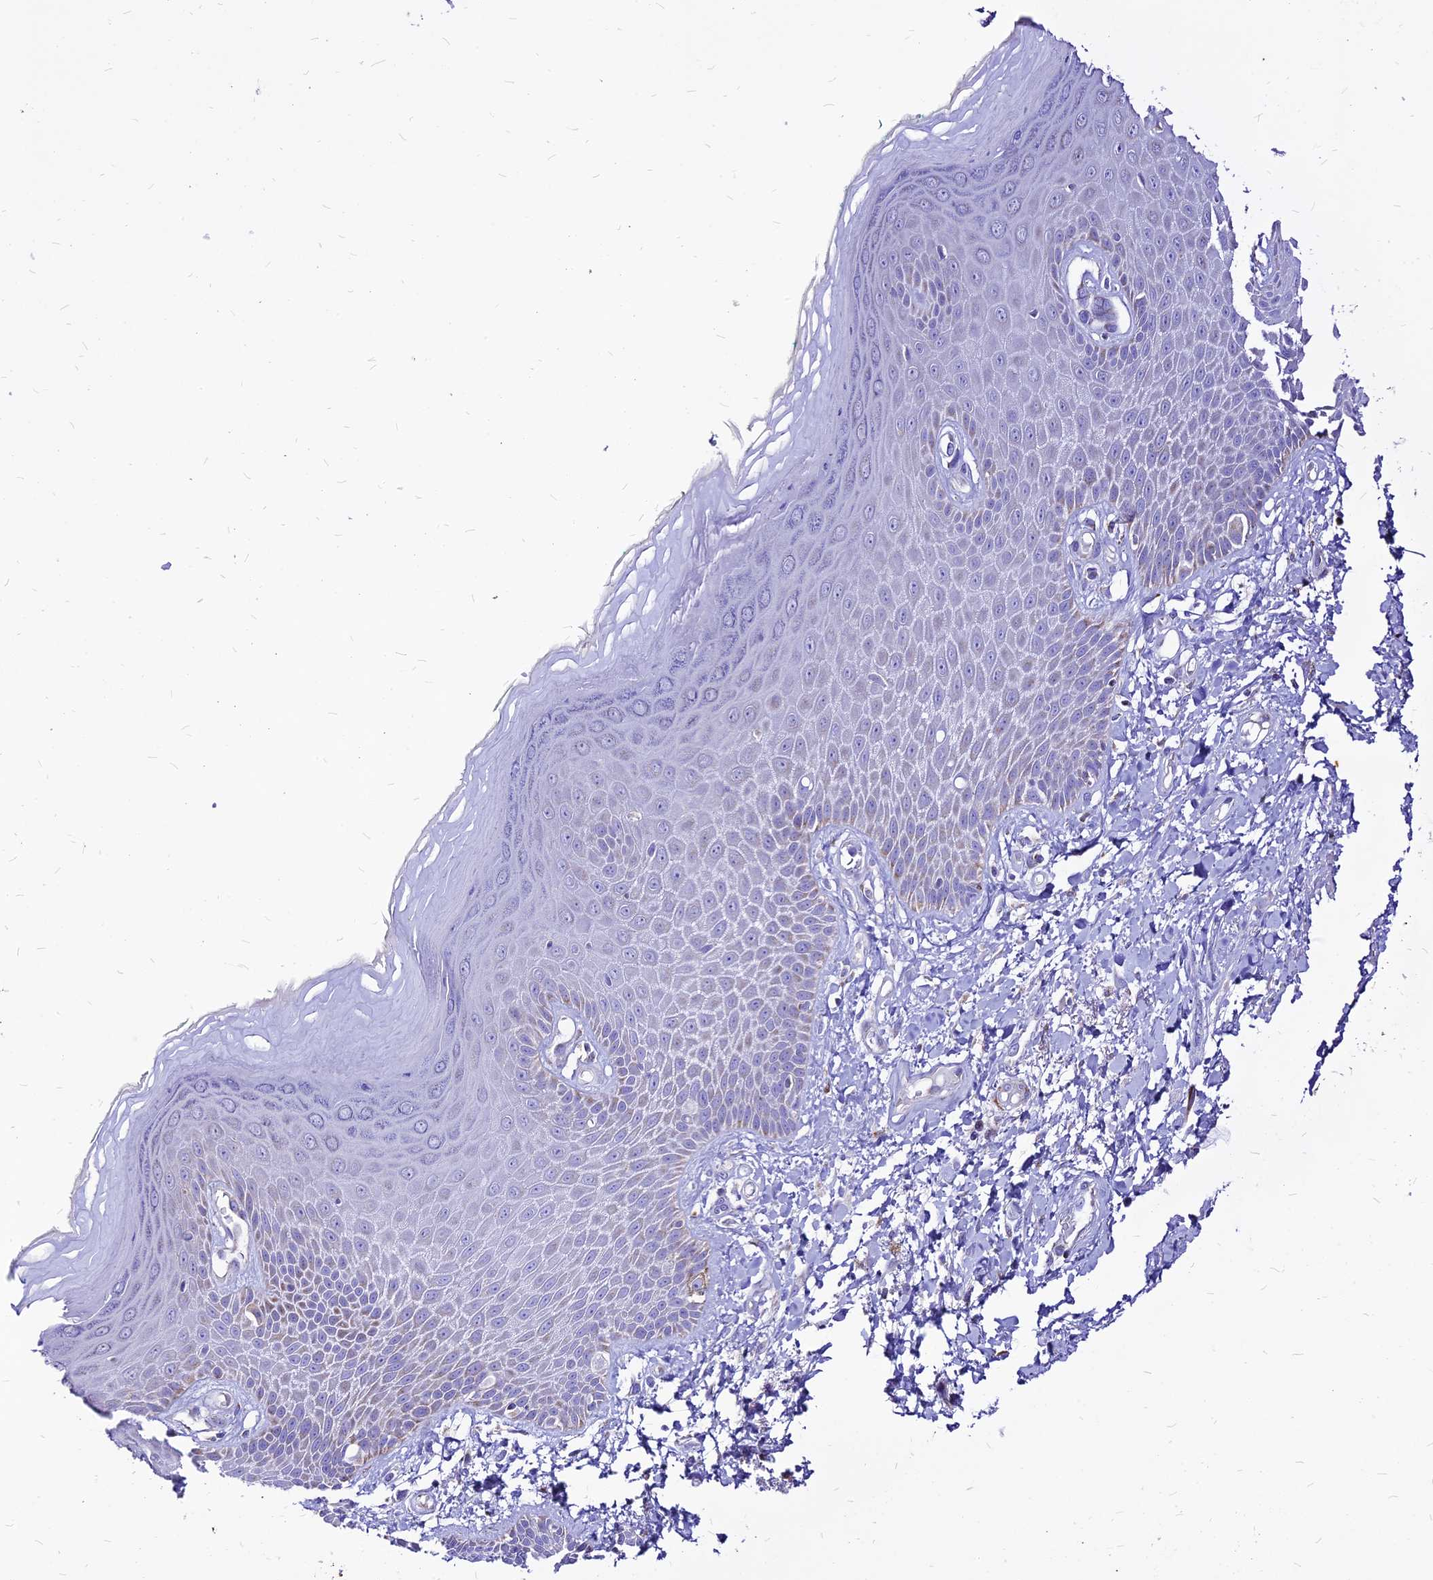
{"staining": {"intensity": "negative", "quantity": "none", "location": "none"}, "tissue": "skin", "cell_type": "Epidermal cells", "image_type": "normal", "snomed": [{"axis": "morphology", "description": "Normal tissue, NOS"}, {"axis": "topography", "description": "Anal"}], "caption": "Immunohistochemistry photomicrograph of benign skin stained for a protein (brown), which shows no expression in epidermal cells. (Brightfield microscopy of DAB (3,3'-diaminobenzidine) immunohistochemistry at high magnification).", "gene": "ECI1", "patient": {"sex": "male", "age": 78}}